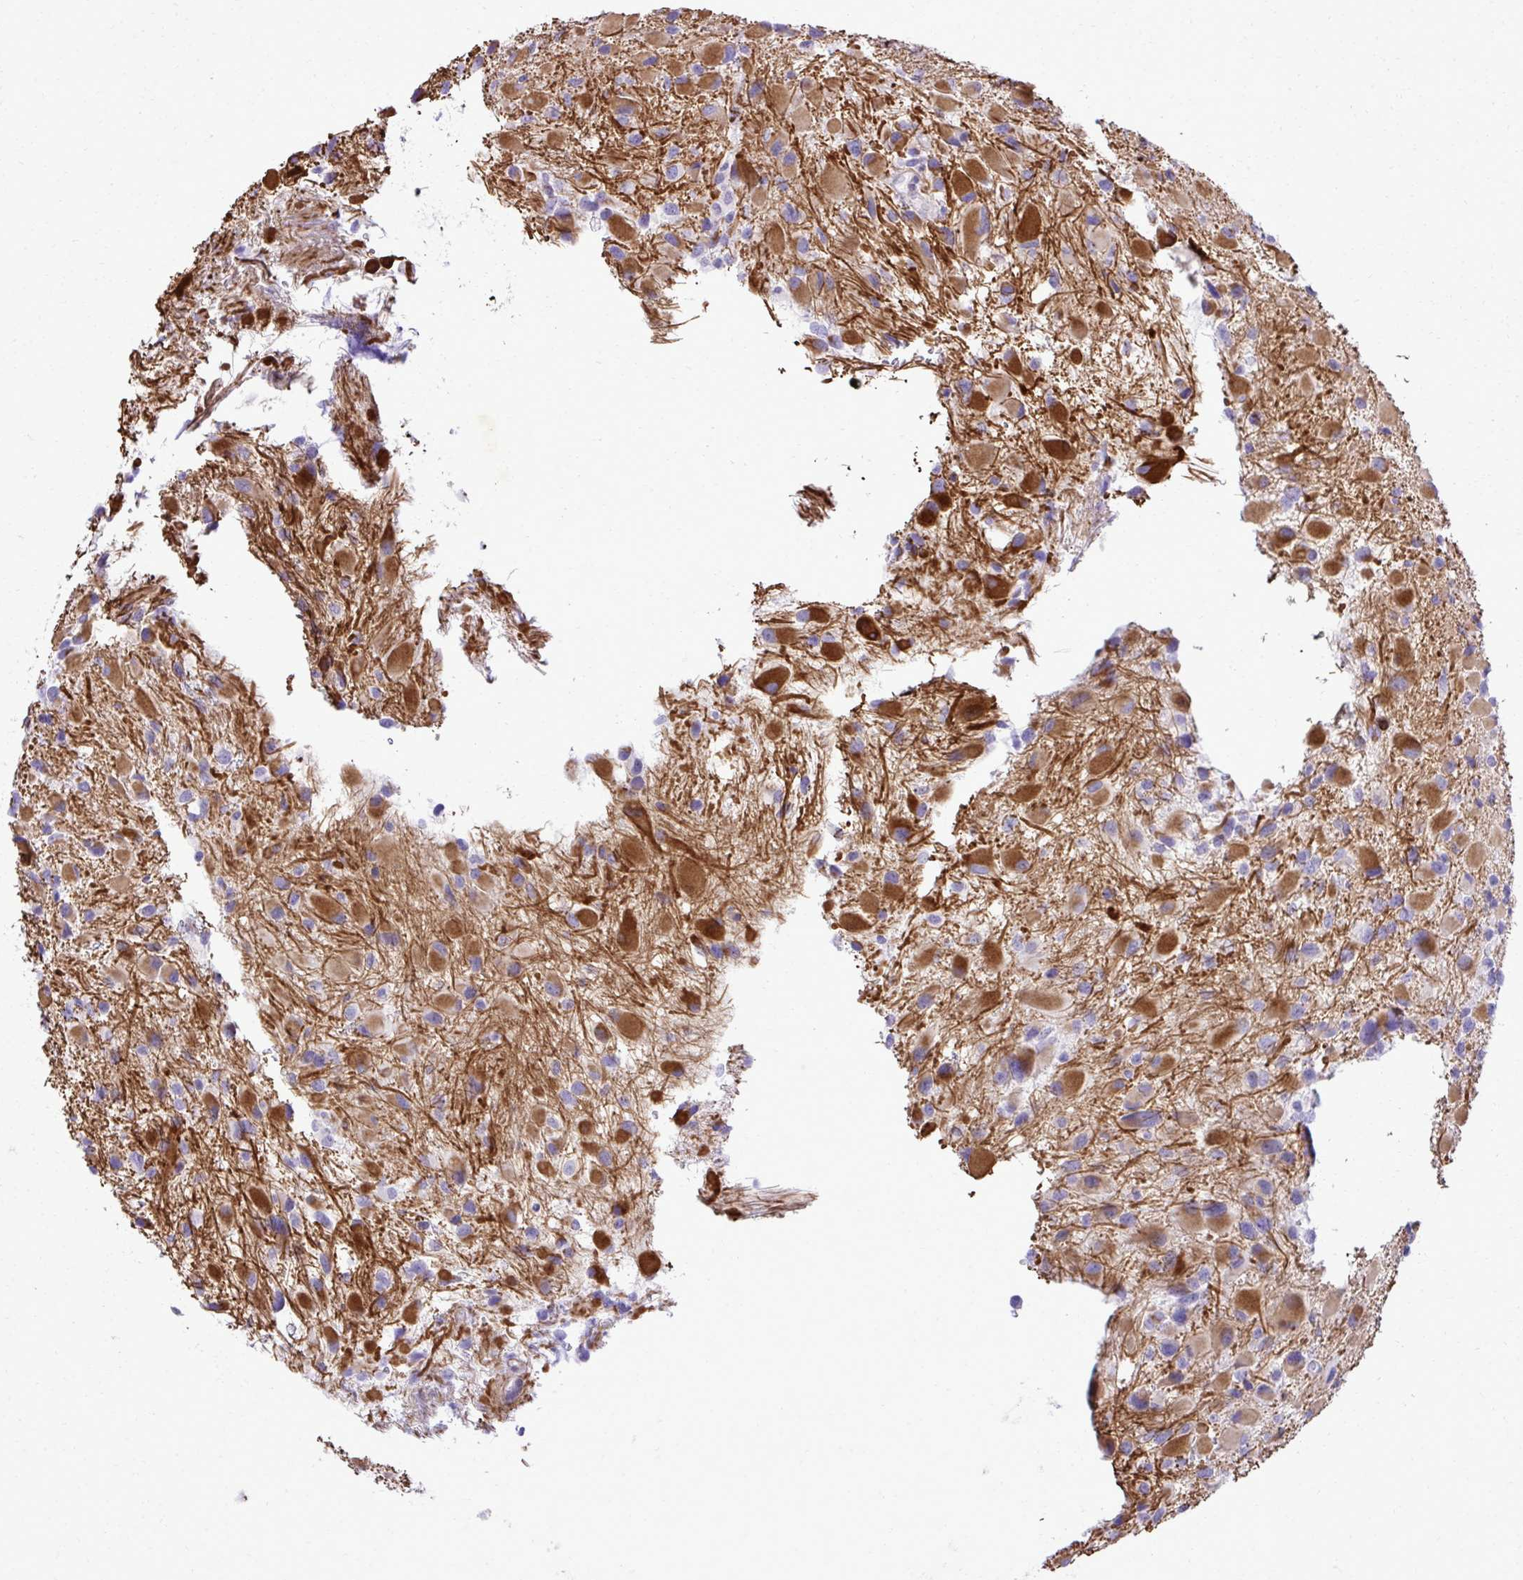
{"staining": {"intensity": "strong", "quantity": ">75%", "location": "cytoplasmic/membranous"}, "tissue": "glioma", "cell_type": "Tumor cells", "image_type": "cancer", "snomed": [{"axis": "morphology", "description": "Glioma, malignant, High grade"}, {"axis": "topography", "description": "Brain"}], "caption": "Immunohistochemical staining of glioma demonstrates high levels of strong cytoplasmic/membranous expression in approximately >75% of tumor cells.", "gene": "PITPNM3", "patient": {"sex": "female", "age": 40}}